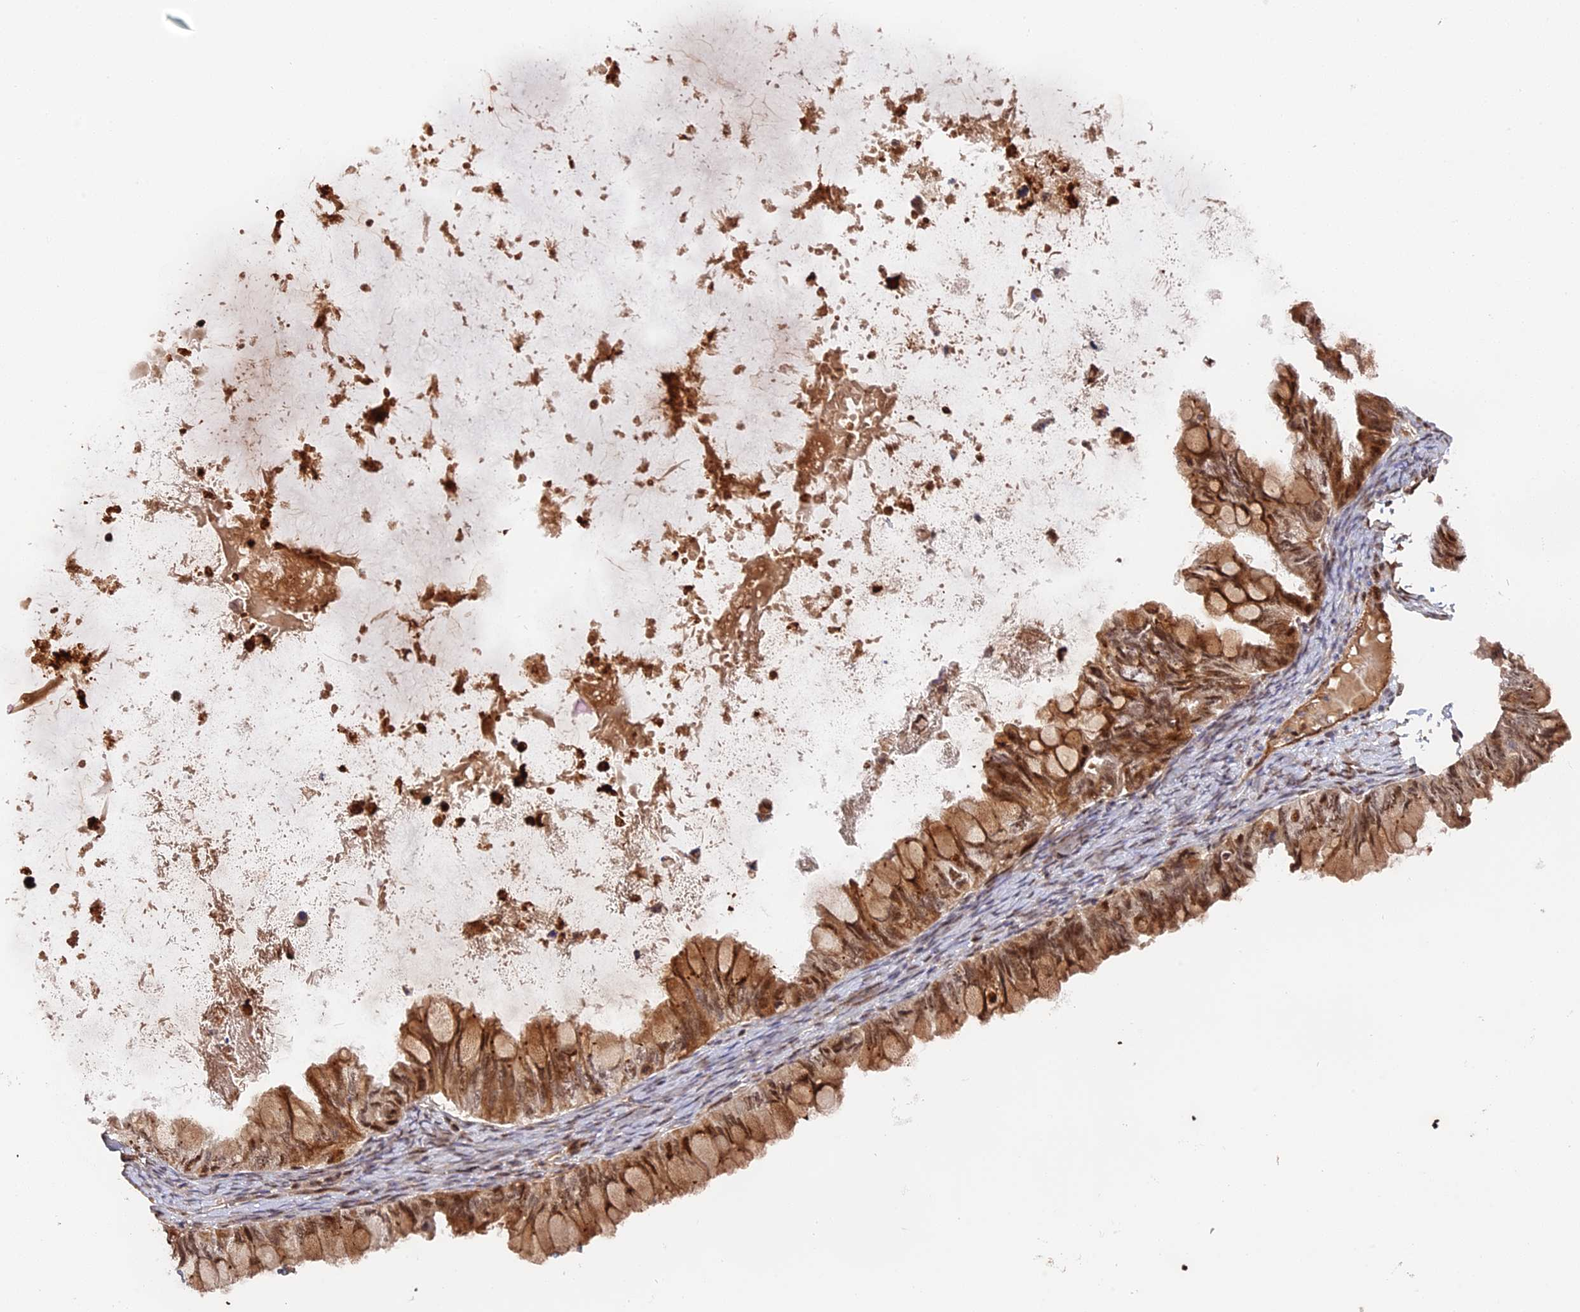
{"staining": {"intensity": "moderate", "quantity": ">75%", "location": "cytoplasmic/membranous,nuclear"}, "tissue": "ovarian cancer", "cell_type": "Tumor cells", "image_type": "cancer", "snomed": [{"axis": "morphology", "description": "Cystadenocarcinoma, mucinous, NOS"}, {"axis": "topography", "description": "Ovary"}], "caption": "An IHC photomicrograph of tumor tissue is shown. Protein staining in brown labels moderate cytoplasmic/membranous and nuclear positivity in ovarian cancer (mucinous cystadenocarcinoma) within tumor cells.", "gene": "ANKRD24", "patient": {"sex": "female", "age": 80}}